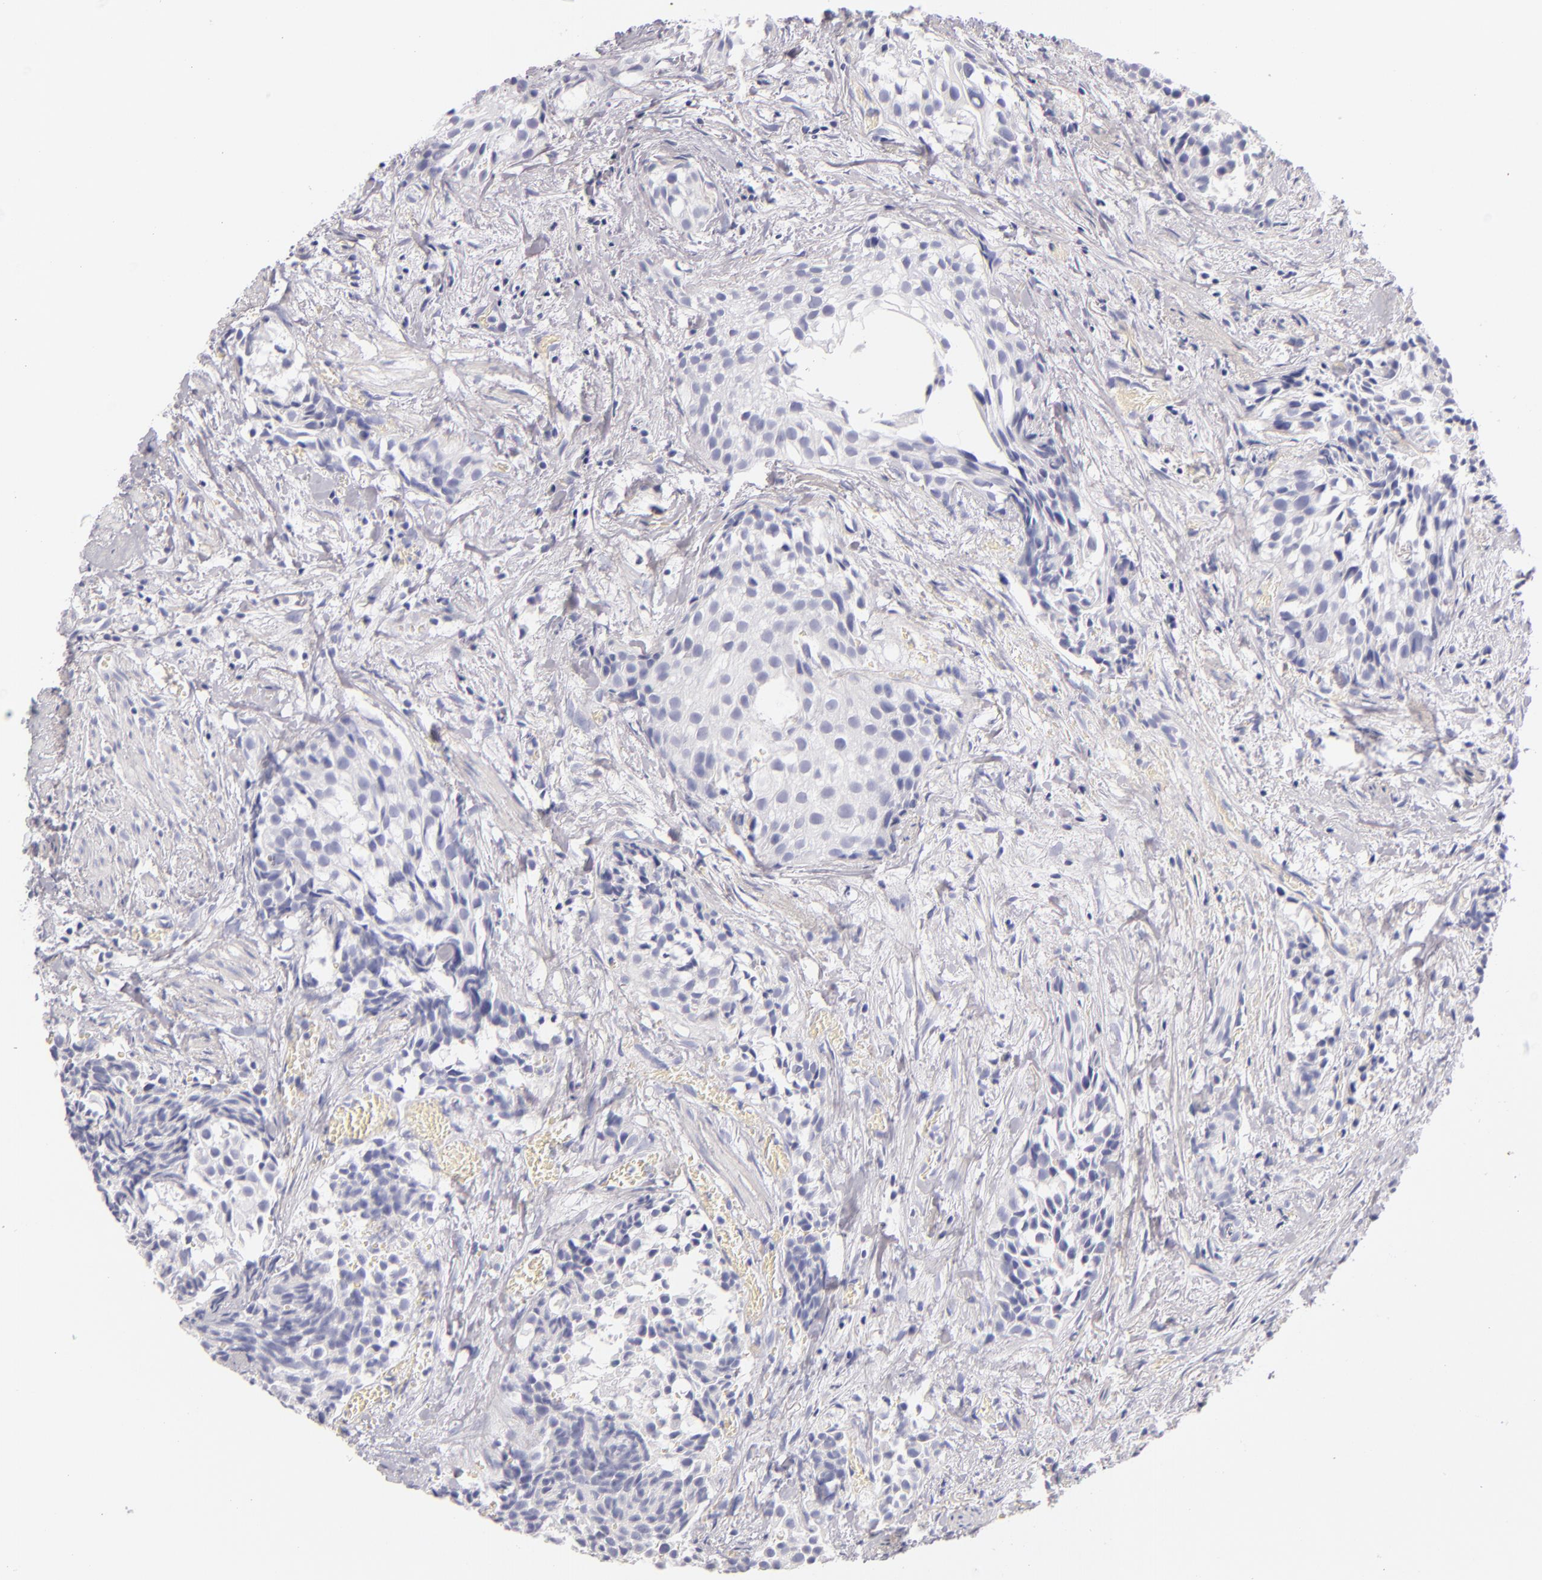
{"staining": {"intensity": "negative", "quantity": "none", "location": "none"}, "tissue": "urothelial cancer", "cell_type": "Tumor cells", "image_type": "cancer", "snomed": [{"axis": "morphology", "description": "Urothelial carcinoma, High grade"}, {"axis": "topography", "description": "Urinary bladder"}], "caption": "Immunohistochemistry photomicrograph of human urothelial cancer stained for a protein (brown), which demonstrates no positivity in tumor cells.", "gene": "FABP1", "patient": {"sex": "female", "age": 78}}